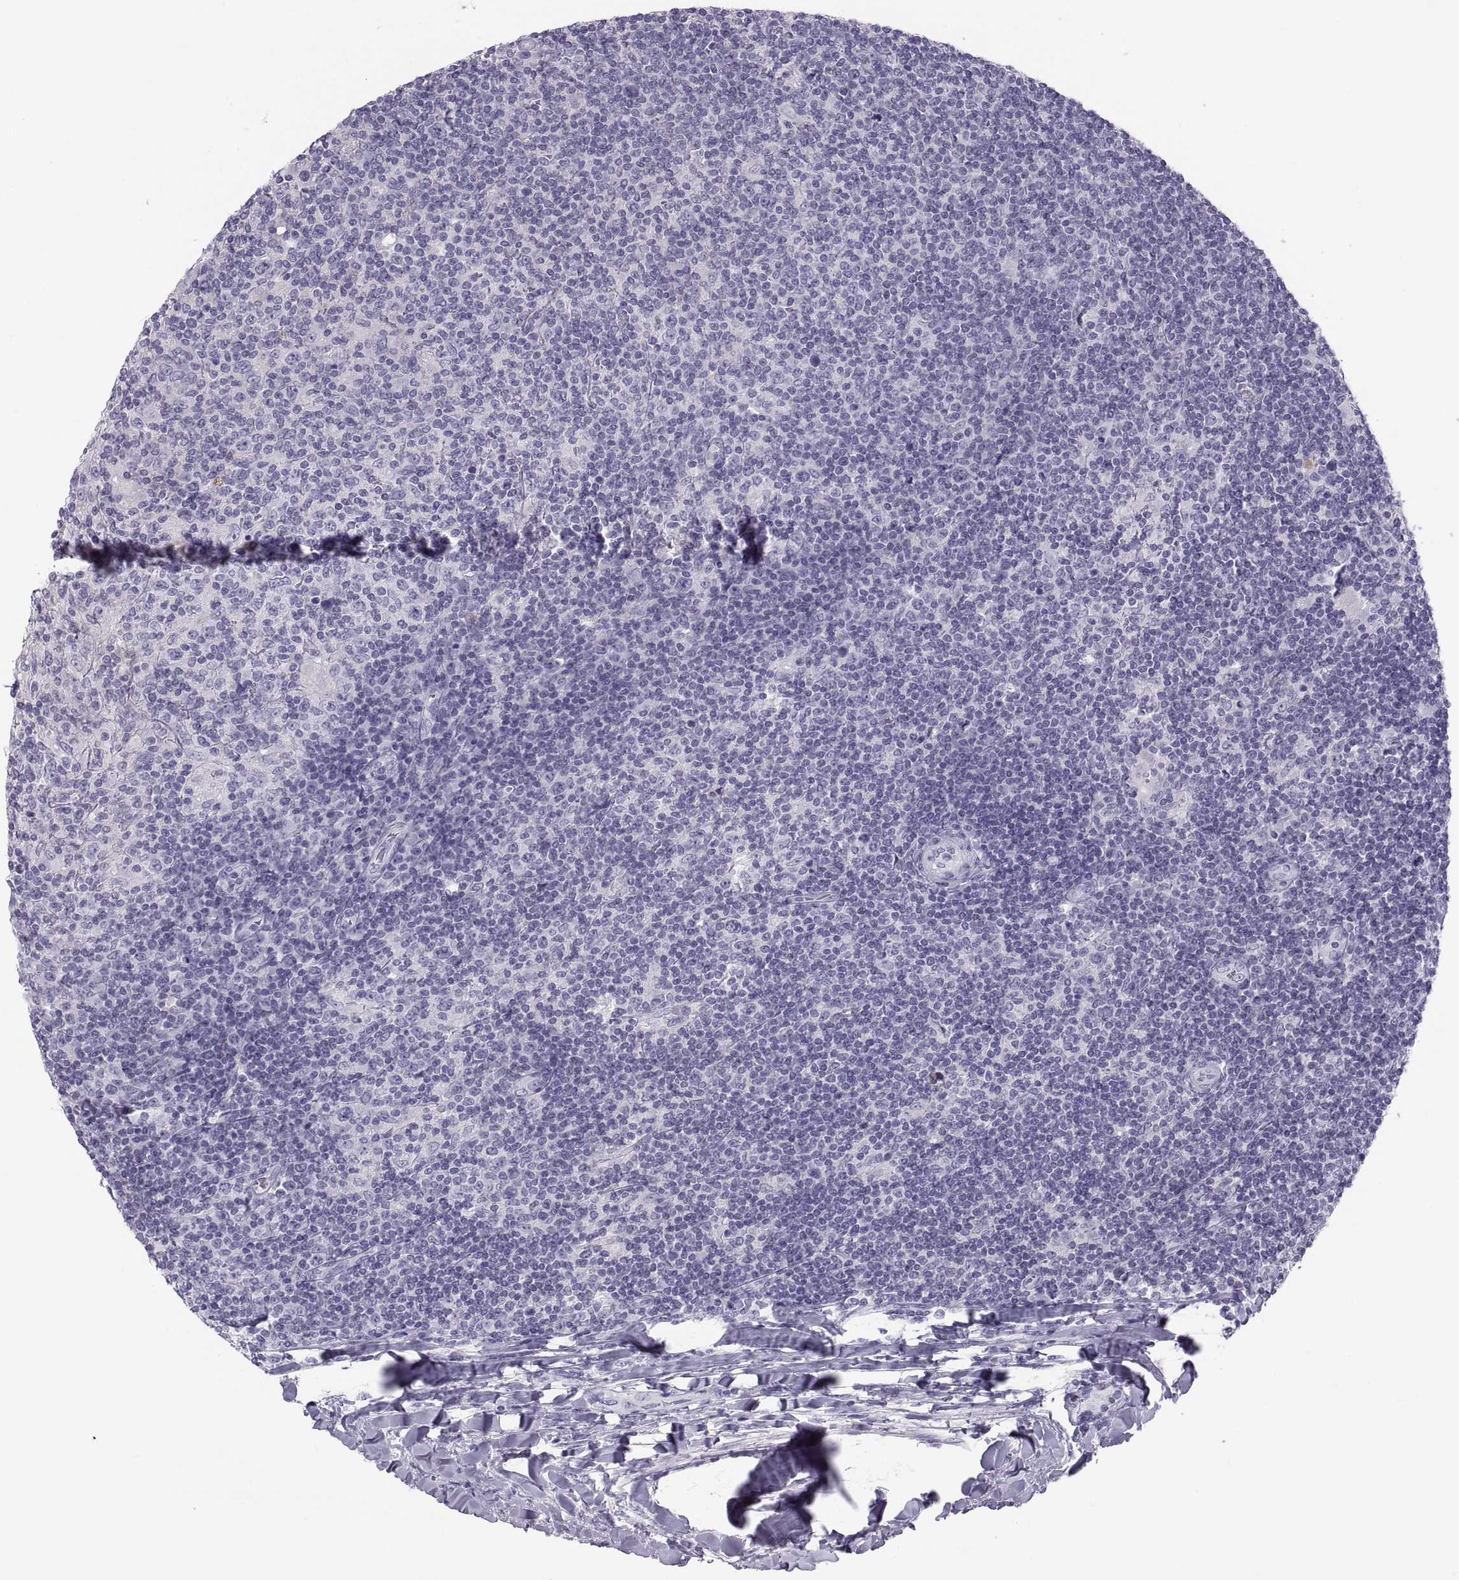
{"staining": {"intensity": "negative", "quantity": "none", "location": "none"}, "tissue": "lymphoma", "cell_type": "Tumor cells", "image_type": "cancer", "snomed": [{"axis": "morphology", "description": "Hodgkin's disease, NOS"}, {"axis": "topography", "description": "Lymph node"}], "caption": "A photomicrograph of human Hodgkin's disease is negative for staining in tumor cells. Brightfield microscopy of immunohistochemistry (IHC) stained with DAB (3,3'-diaminobenzidine) (brown) and hematoxylin (blue), captured at high magnification.", "gene": "MAGEB2", "patient": {"sex": "male", "age": 40}}